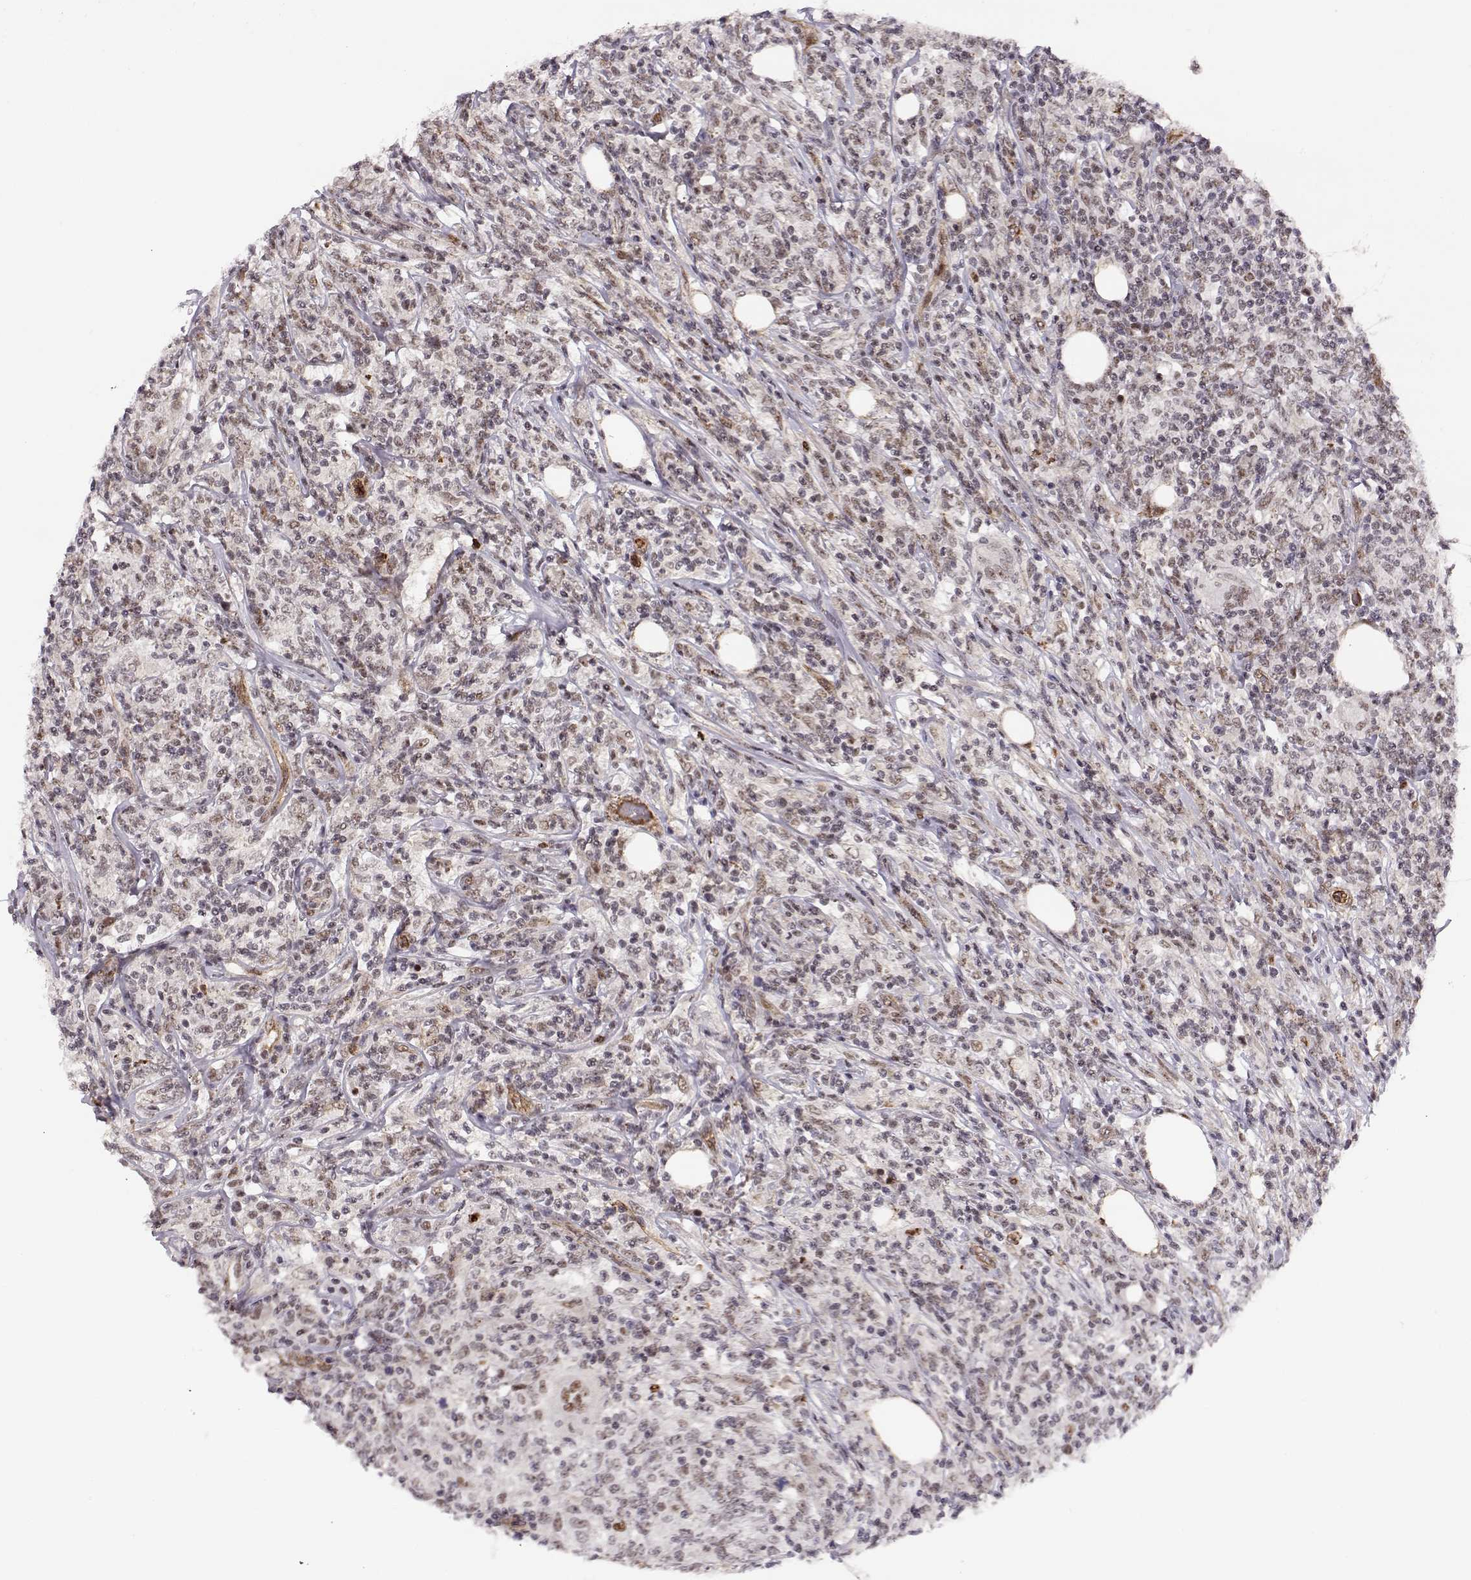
{"staining": {"intensity": "weak", "quantity": "<25%", "location": "cytoplasmic/membranous"}, "tissue": "lymphoma", "cell_type": "Tumor cells", "image_type": "cancer", "snomed": [{"axis": "morphology", "description": "Malignant lymphoma, non-Hodgkin's type, High grade"}, {"axis": "topography", "description": "Lymph node"}], "caption": "An immunohistochemistry micrograph of high-grade malignant lymphoma, non-Hodgkin's type is shown. There is no staining in tumor cells of high-grade malignant lymphoma, non-Hodgkin's type.", "gene": "CIR1", "patient": {"sex": "female", "age": 84}}